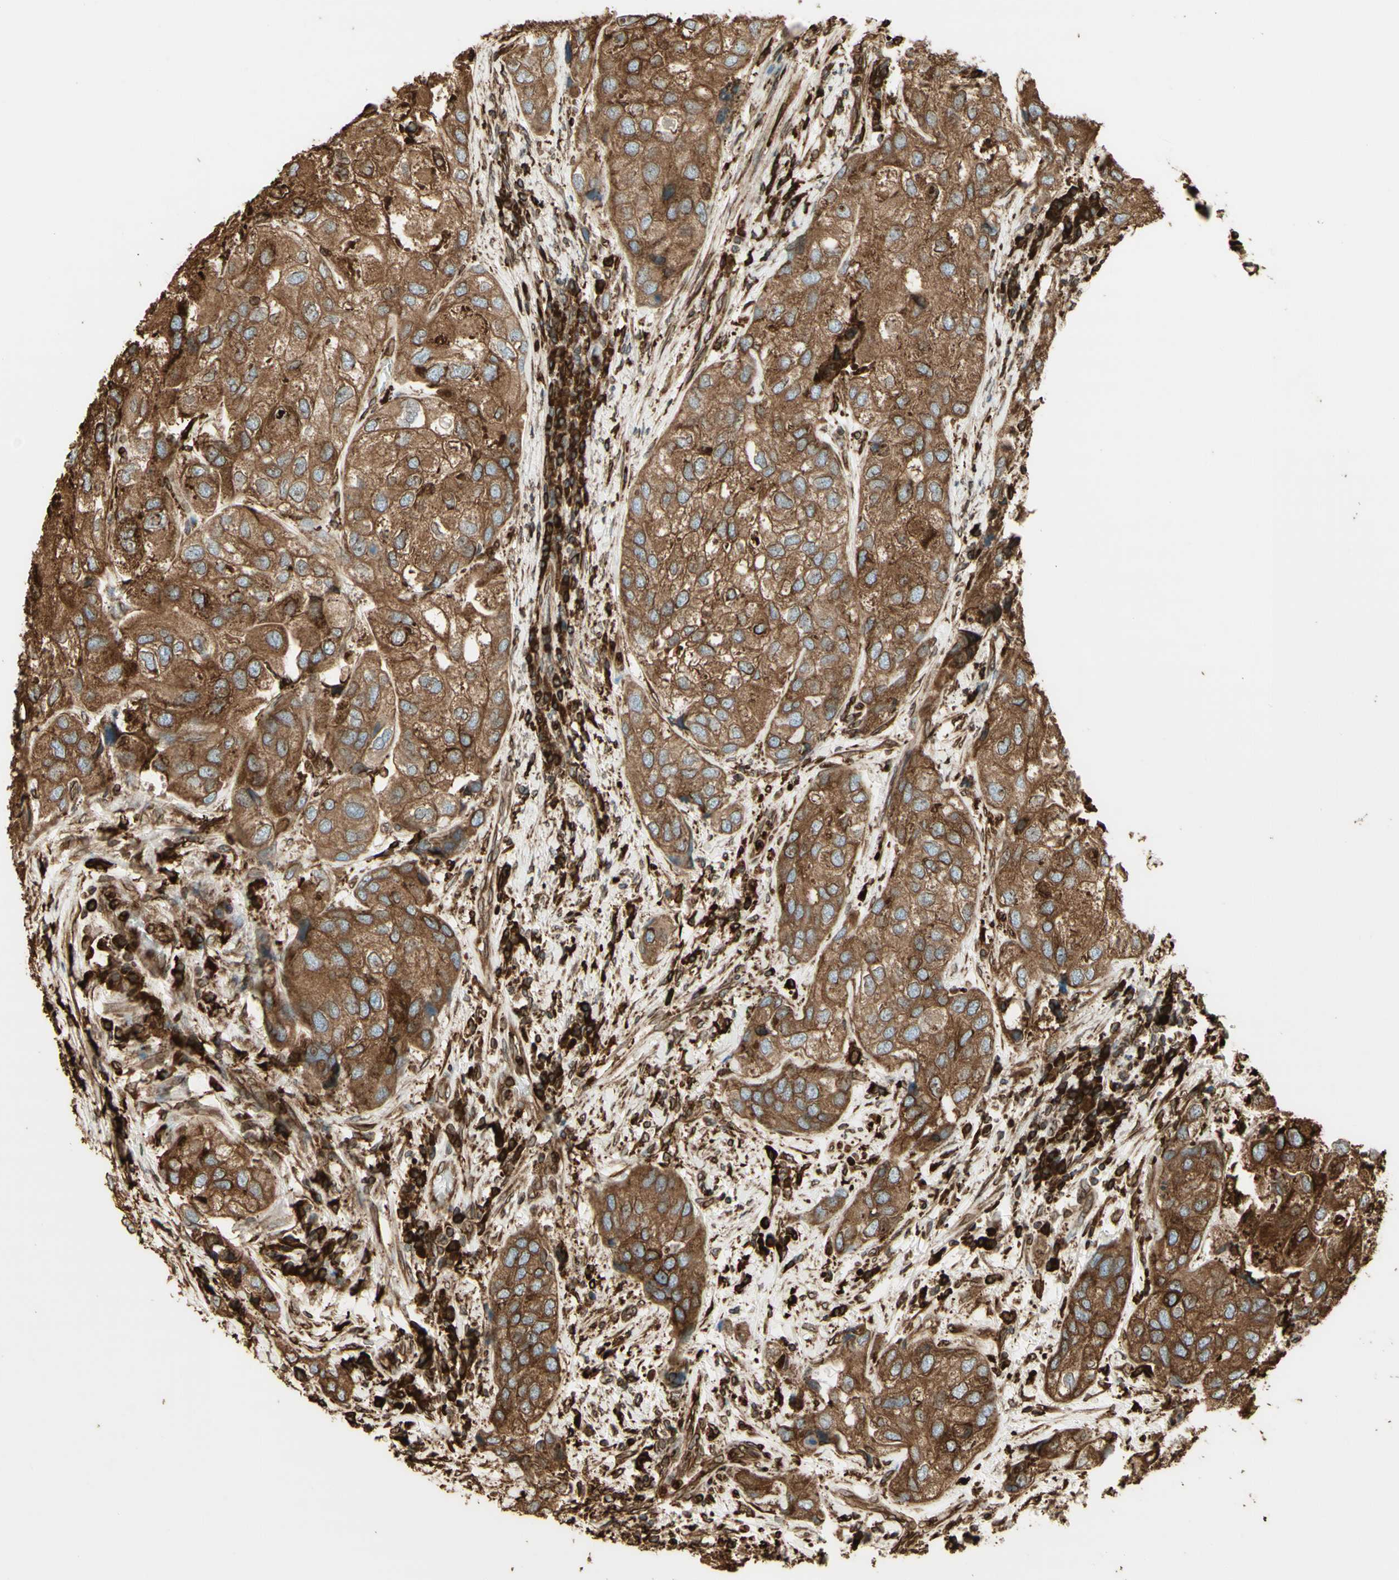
{"staining": {"intensity": "moderate", "quantity": ">75%", "location": "cytoplasmic/membranous"}, "tissue": "urothelial cancer", "cell_type": "Tumor cells", "image_type": "cancer", "snomed": [{"axis": "morphology", "description": "Urothelial carcinoma, High grade"}, {"axis": "topography", "description": "Urinary bladder"}], "caption": "Urothelial cancer stained with immunohistochemistry (IHC) exhibits moderate cytoplasmic/membranous expression in about >75% of tumor cells. (Stains: DAB in brown, nuclei in blue, Microscopy: brightfield microscopy at high magnification).", "gene": "CANX", "patient": {"sex": "female", "age": 64}}